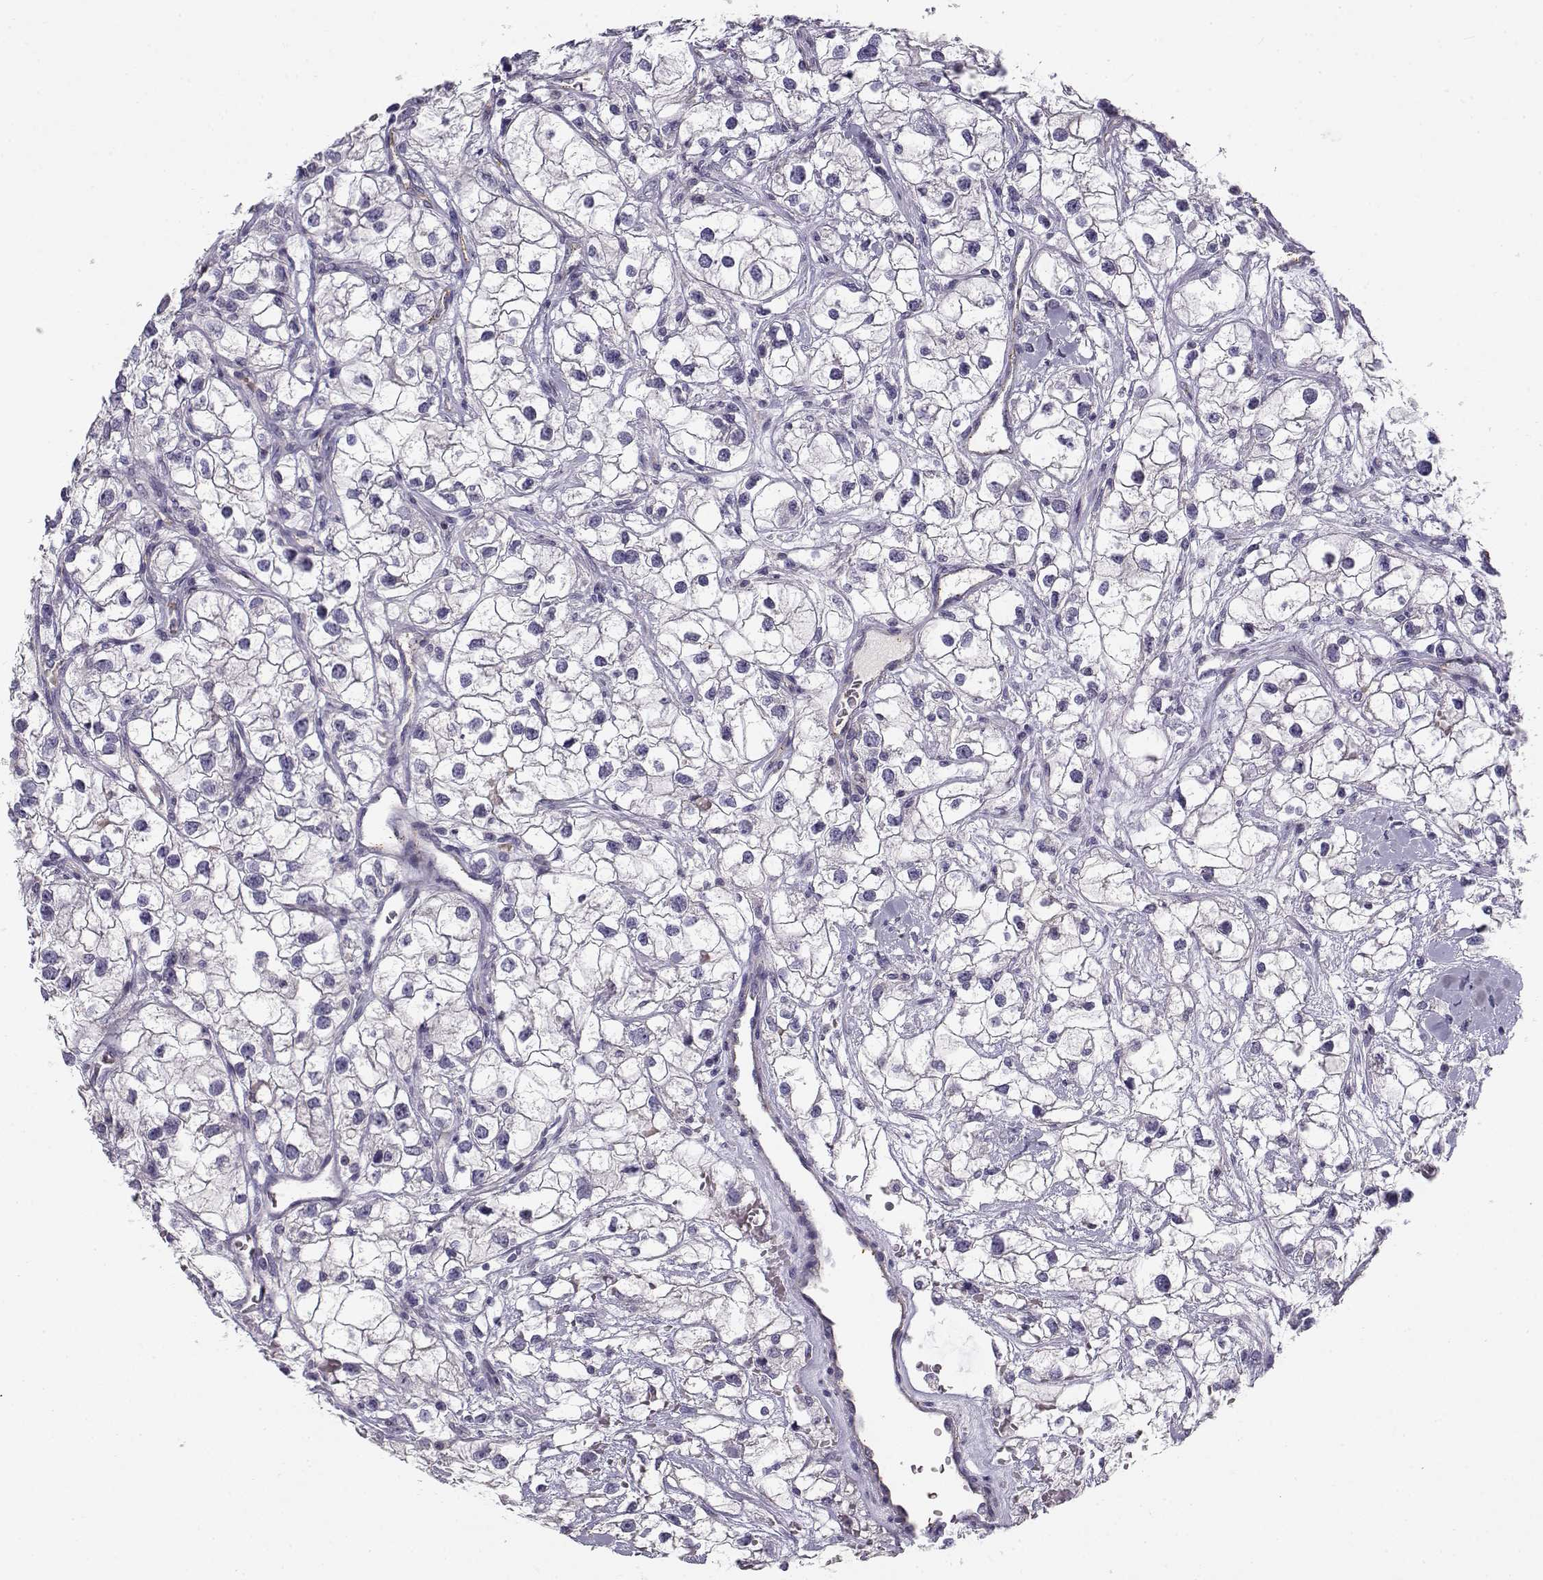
{"staining": {"intensity": "negative", "quantity": "none", "location": "none"}, "tissue": "renal cancer", "cell_type": "Tumor cells", "image_type": "cancer", "snomed": [{"axis": "morphology", "description": "Adenocarcinoma, NOS"}, {"axis": "topography", "description": "Kidney"}], "caption": "IHC photomicrograph of neoplastic tissue: adenocarcinoma (renal) stained with DAB demonstrates no significant protein expression in tumor cells.", "gene": "MYO1A", "patient": {"sex": "male", "age": 59}}